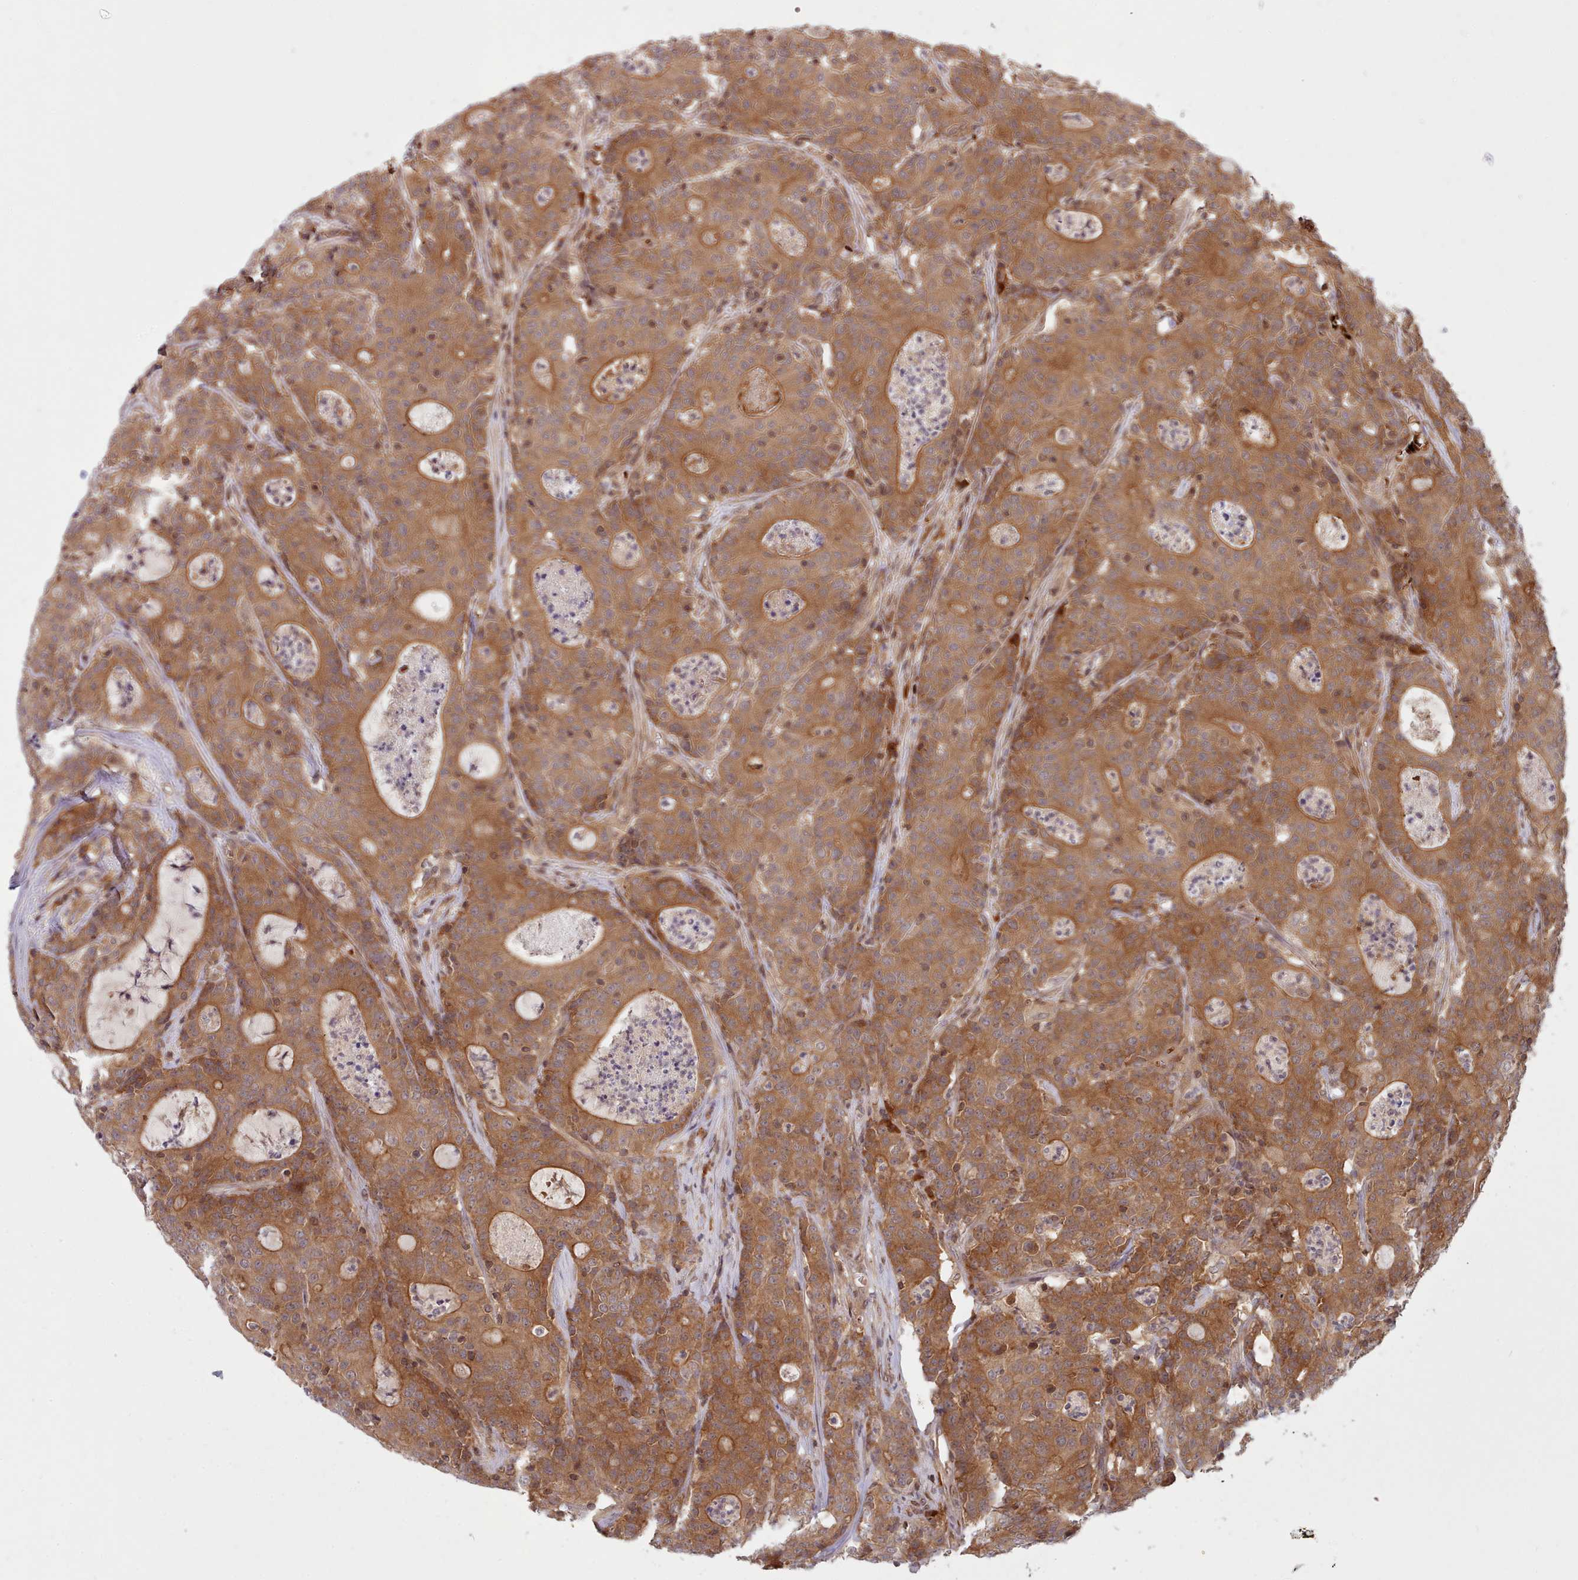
{"staining": {"intensity": "moderate", "quantity": ">75%", "location": "cytoplasmic/membranous"}, "tissue": "colorectal cancer", "cell_type": "Tumor cells", "image_type": "cancer", "snomed": [{"axis": "morphology", "description": "Adenocarcinoma, NOS"}, {"axis": "topography", "description": "Colon"}], "caption": "This is an image of IHC staining of colorectal cancer (adenocarcinoma), which shows moderate expression in the cytoplasmic/membranous of tumor cells.", "gene": "UBE2G1", "patient": {"sex": "male", "age": 83}}